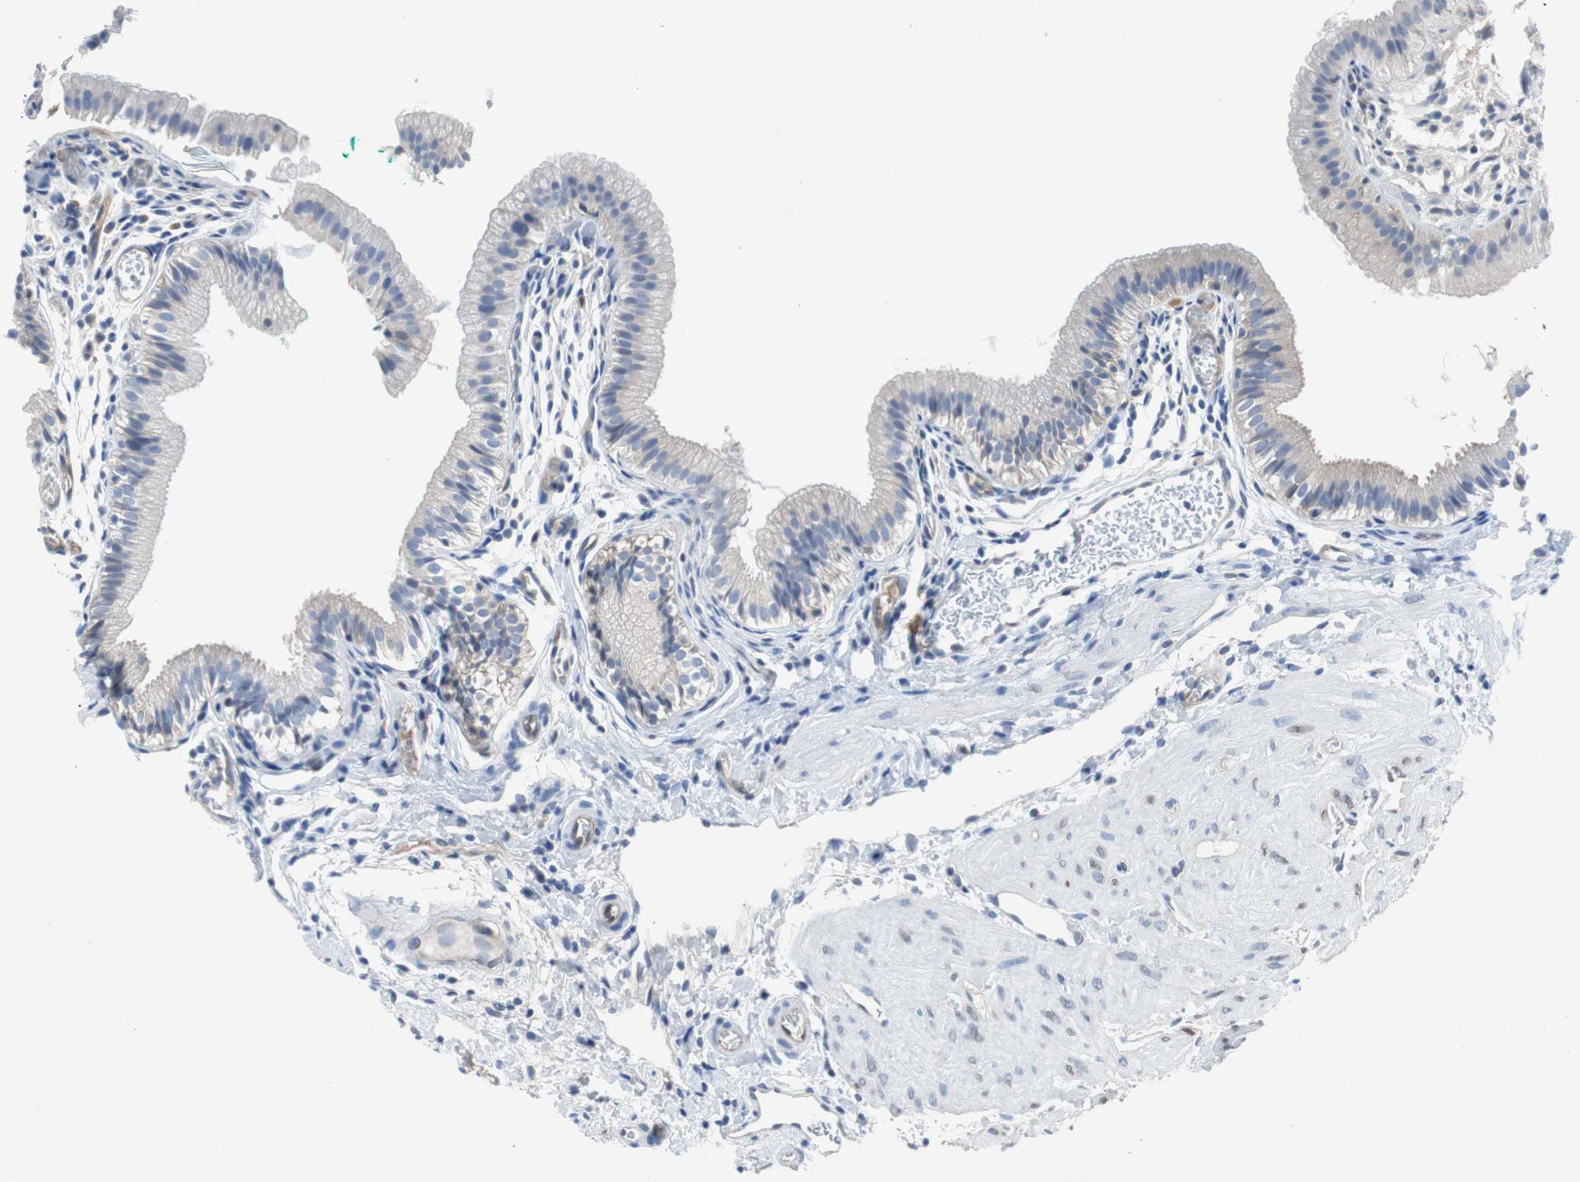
{"staining": {"intensity": "weak", "quantity": "<25%", "location": "cytoplasmic/membranous"}, "tissue": "gallbladder", "cell_type": "Glandular cells", "image_type": "normal", "snomed": [{"axis": "morphology", "description": "Normal tissue, NOS"}, {"axis": "topography", "description": "Gallbladder"}], "caption": "Immunohistochemistry image of normal gallbladder: human gallbladder stained with DAB exhibits no significant protein staining in glandular cells.", "gene": "EEF2K", "patient": {"sex": "female", "age": 26}}